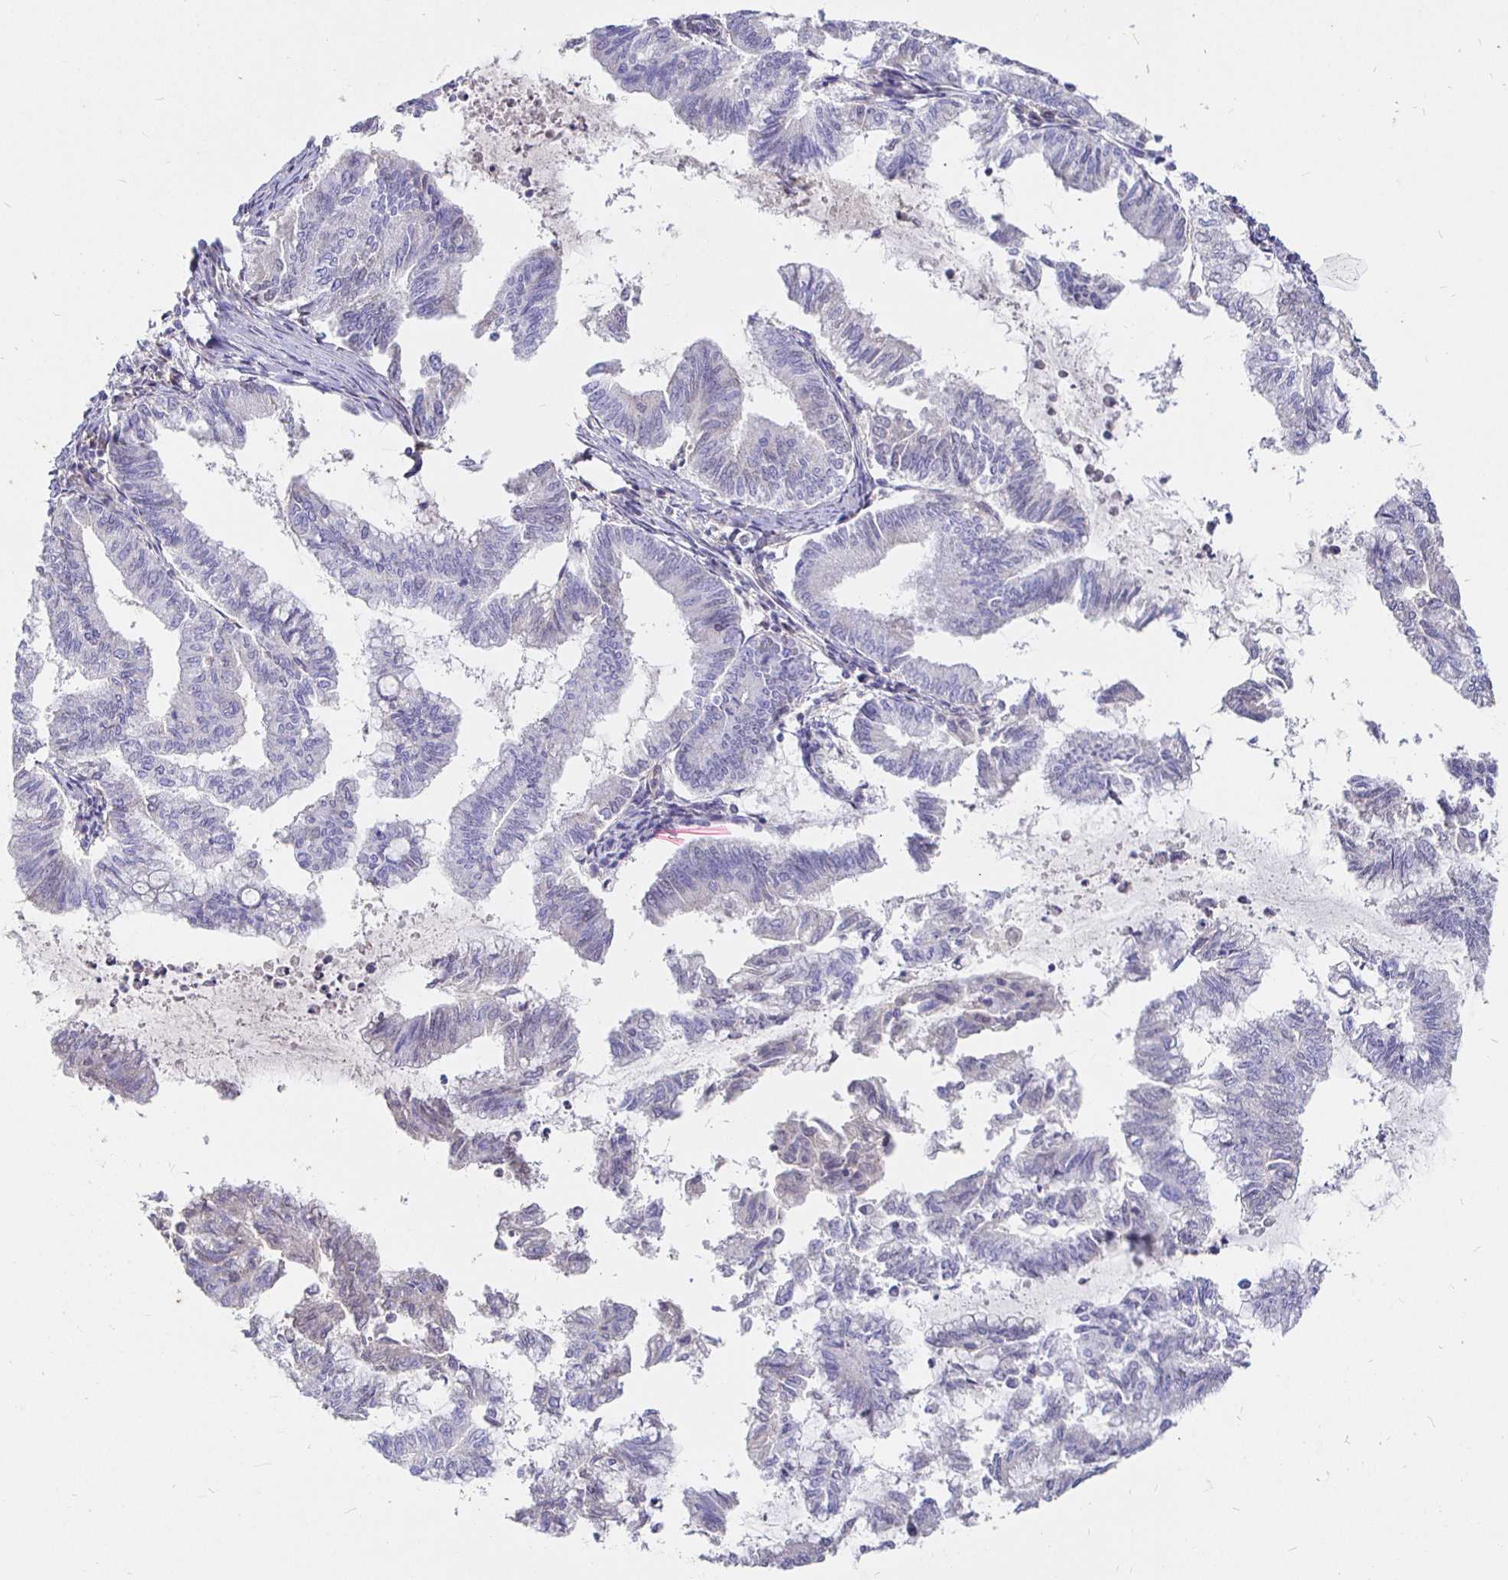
{"staining": {"intensity": "negative", "quantity": "none", "location": "none"}, "tissue": "endometrial cancer", "cell_type": "Tumor cells", "image_type": "cancer", "snomed": [{"axis": "morphology", "description": "Adenocarcinoma, NOS"}, {"axis": "topography", "description": "Endometrium"}], "caption": "The image demonstrates no significant staining in tumor cells of endometrial adenocarcinoma. (Brightfield microscopy of DAB immunohistochemistry at high magnification).", "gene": "PALM2AKAP2", "patient": {"sex": "female", "age": 79}}